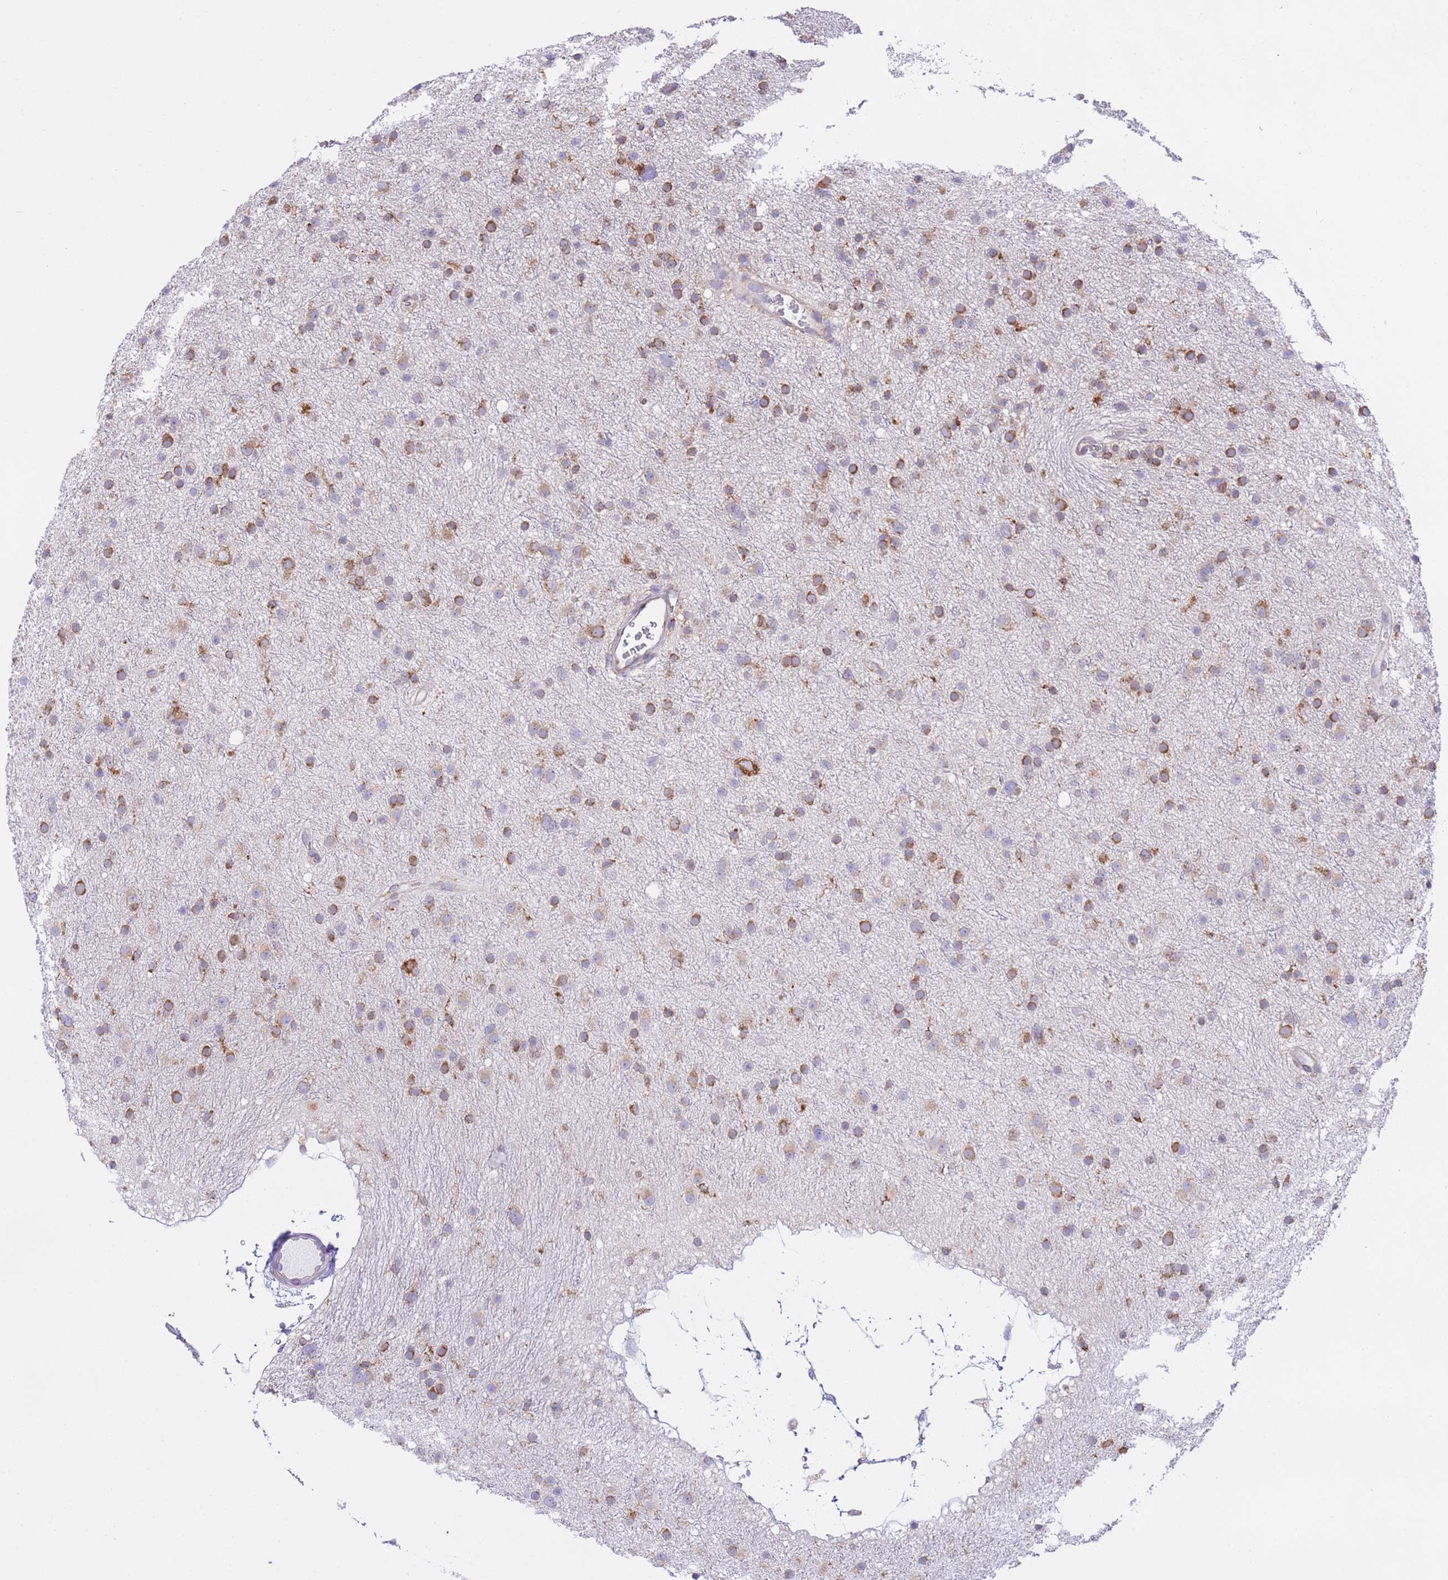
{"staining": {"intensity": "moderate", "quantity": ">75%", "location": "cytoplasmic/membranous"}, "tissue": "glioma", "cell_type": "Tumor cells", "image_type": "cancer", "snomed": [{"axis": "morphology", "description": "Glioma, malignant, Low grade"}, {"axis": "topography", "description": "Cerebral cortex"}], "caption": "Malignant low-grade glioma tissue exhibits moderate cytoplasmic/membranous positivity in approximately >75% of tumor cells The staining was performed using DAB (3,3'-diaminobenzidine), with brown indicating positive protein expression. Nuclei are stained blue with hematoxylin.", "gene": "VARS1", "patient": {"sex": "female", "age": 39}}